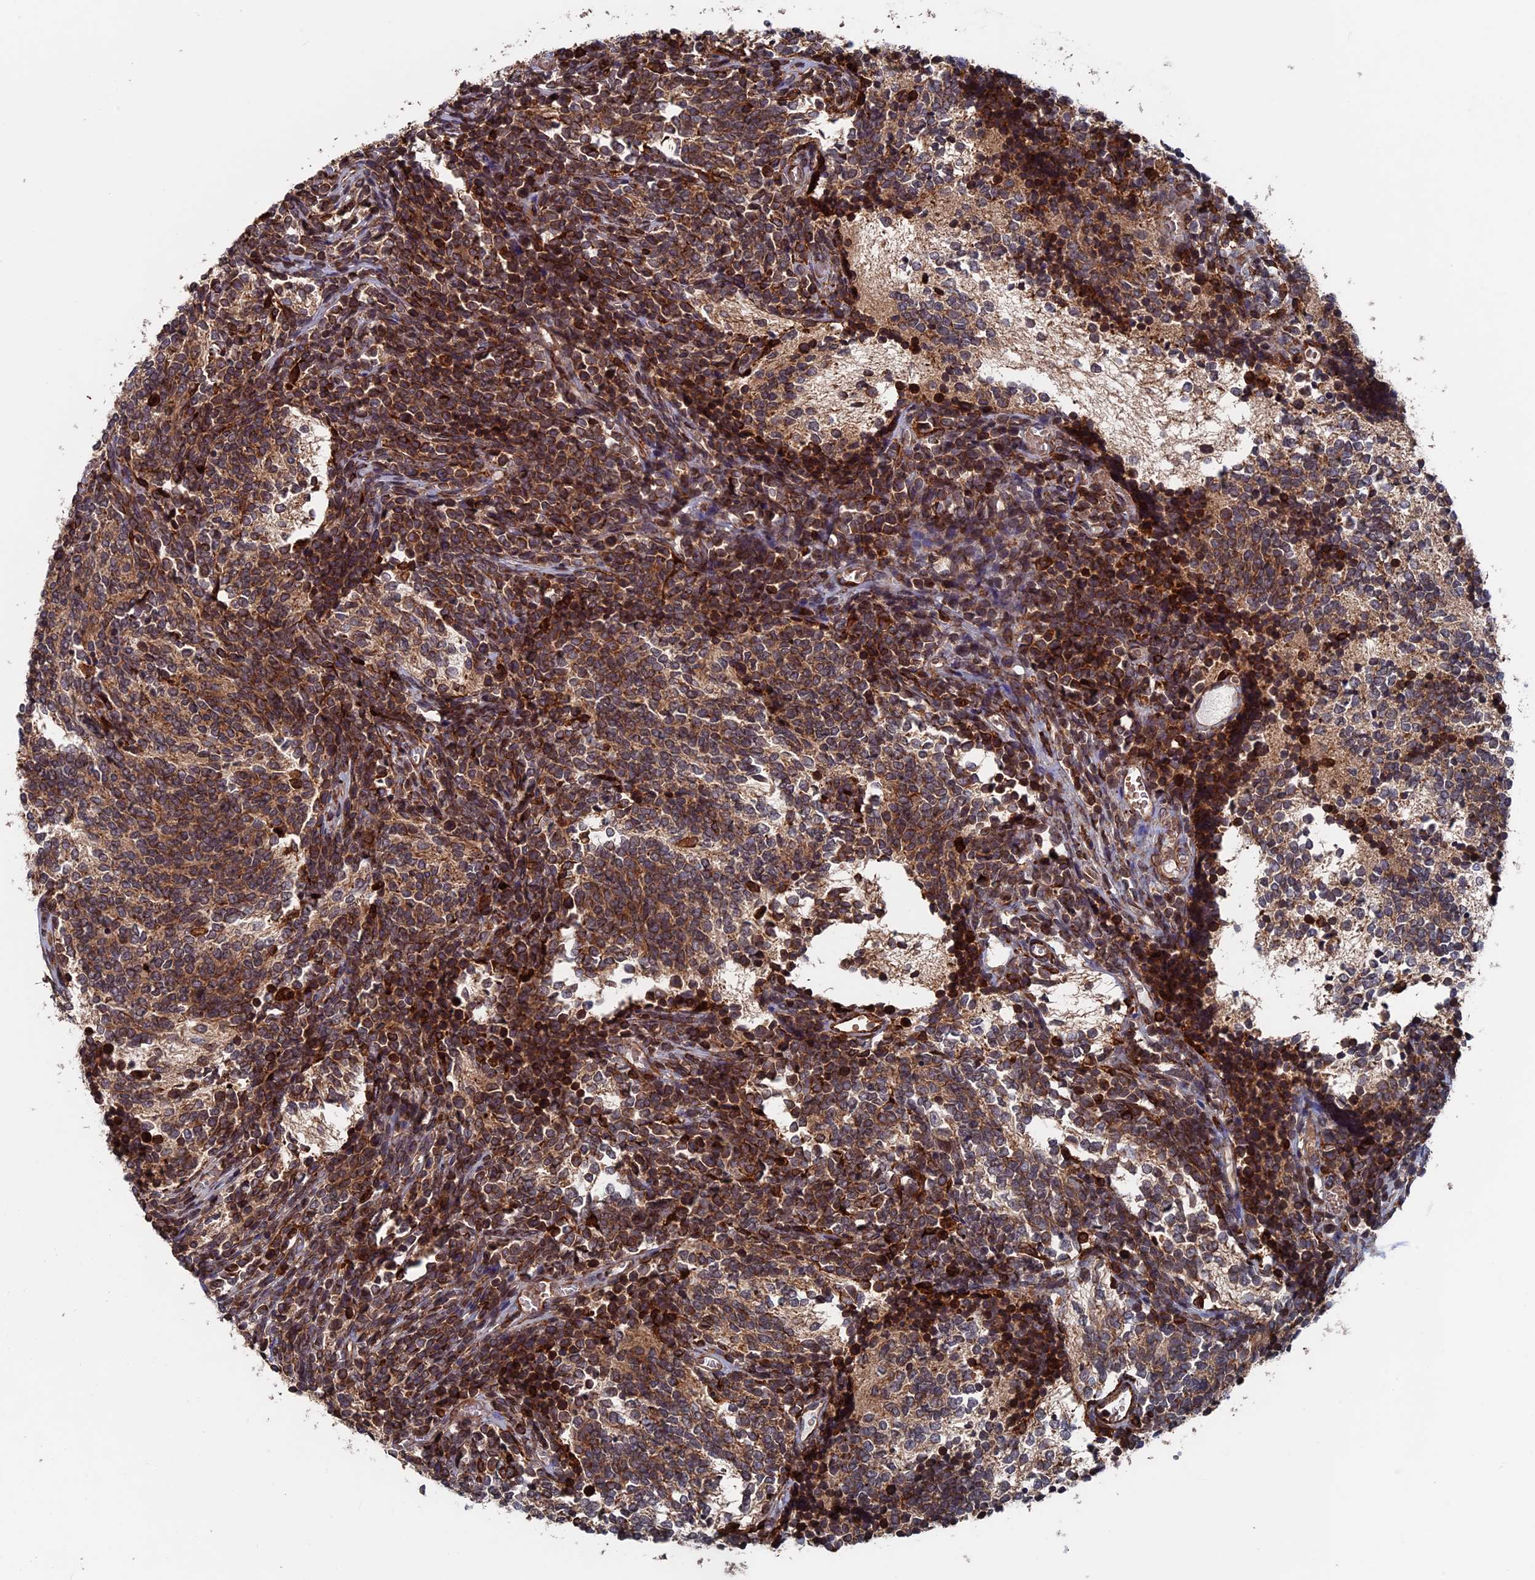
{"staining": {"intensity": "strong", "quantity": ">75%", "location": "cytoplasmic/membranous"}, "tissue": "glioma", "cell_type": "Tumor cells", "image_type": "cancer", "snomed": [{"axis": "morphology", "description": "Glioma, malignant, Low grade"}, {"axis": "topography", "description": "Brain"}], "caption": "There is high levels of strong cytoplasmic/membranous staining in tumor cells of glioma, as demonstrated by immunohistochemical staining (brown color).", "gene": "RPUSD1", "patient": {"sex": "female", "age": 1}}